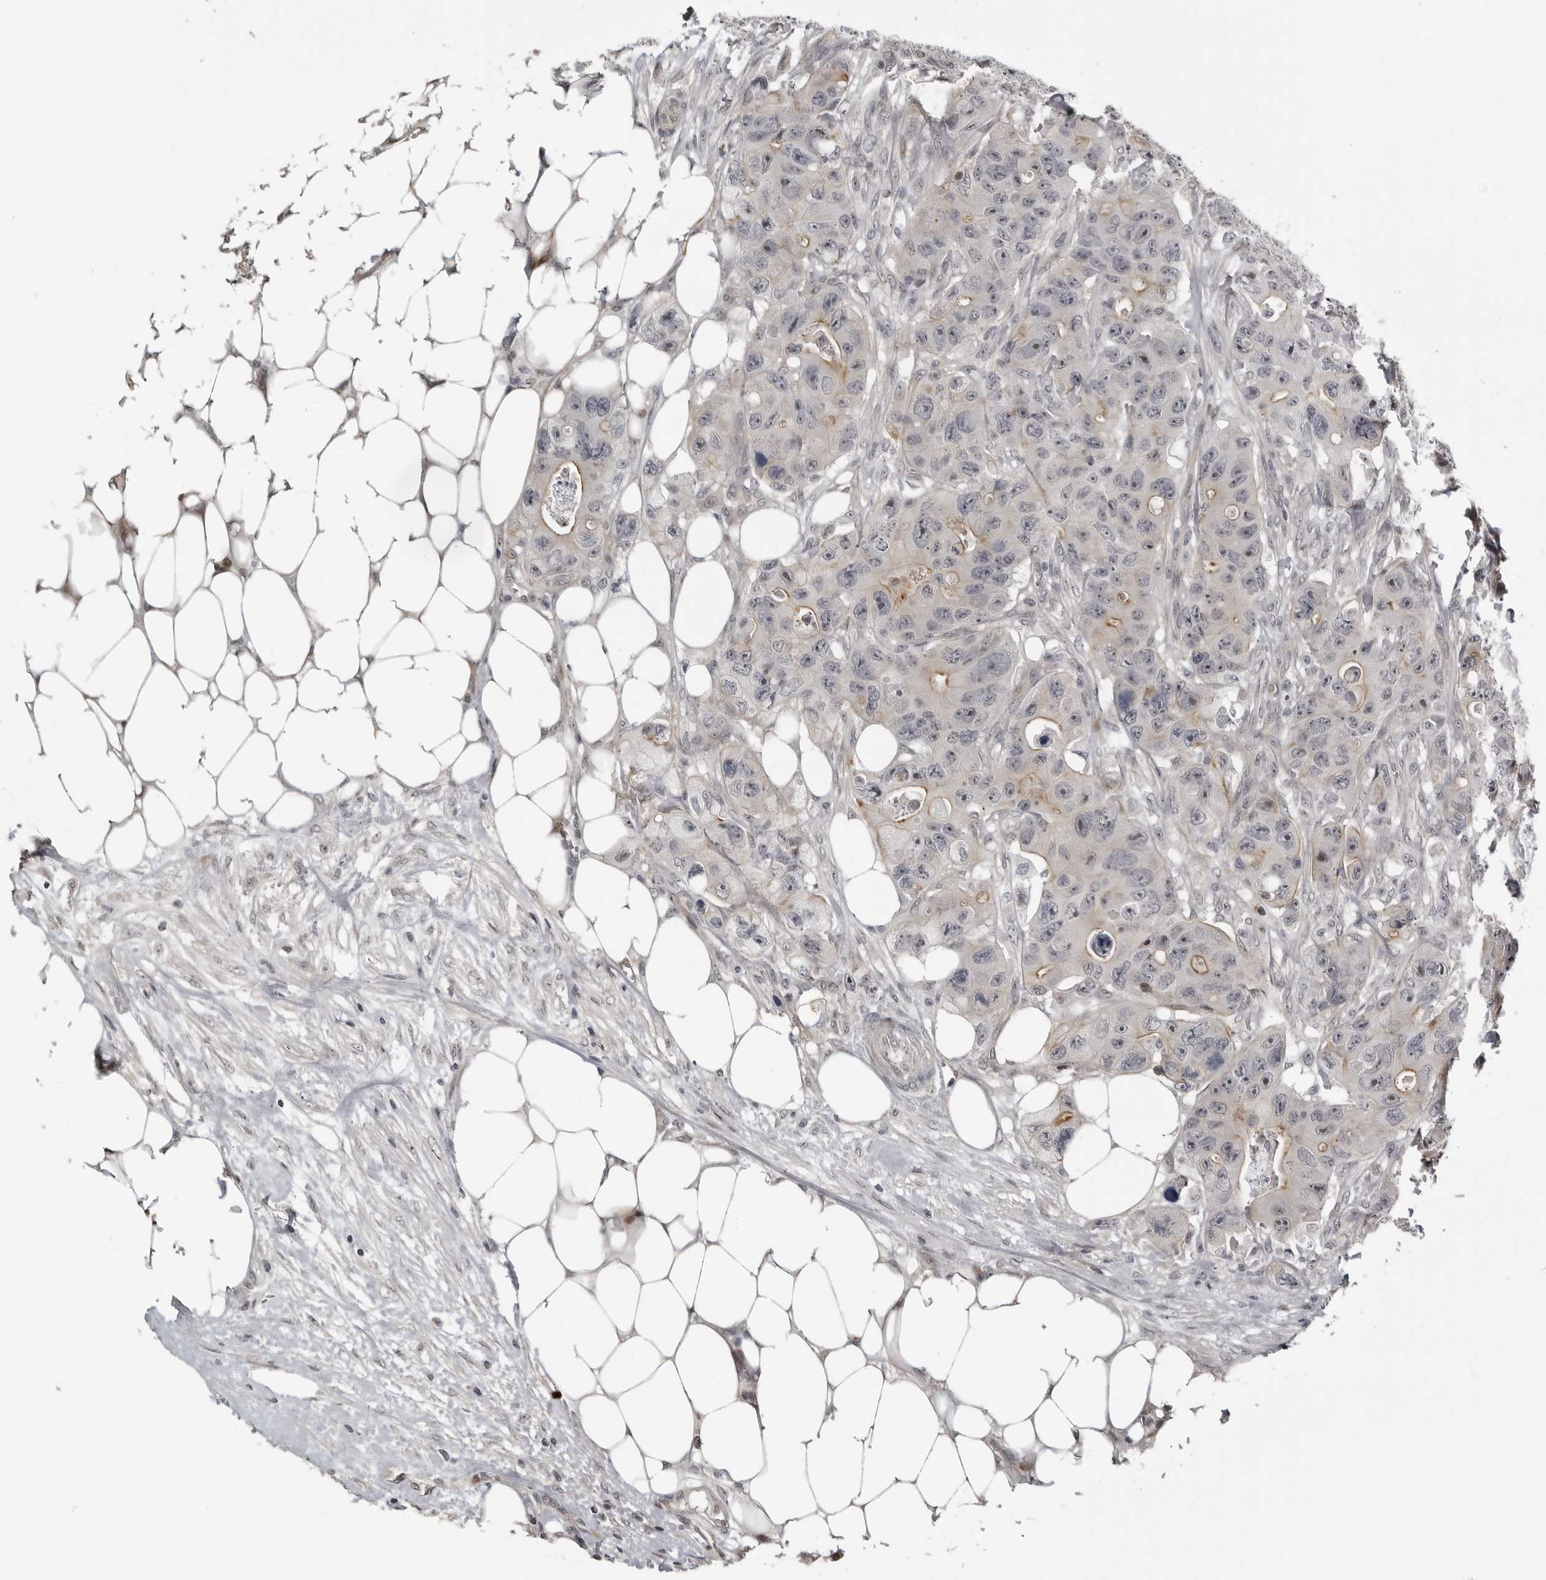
{"staining": {"intensity": "moderate", "quantity": "<25%", "location": "cytoplasmic/membranous"}, "tissue": "colorectal cancer", "cell_type": "Tumor cells", "image_type": "cancer", "snomed": [{"axis": "morphology", "description": "Adenocarcinoma, NOS"}, {"axis": "topography", "description": "Colon"}], "caption": "DAB (3,3'-diaminobenzidine) immunohistochemical staining of human colorectal adenocarcinoma displays moderate cytoplasmic/membranous protein positivity in approximately <25% of tumor cells.", "gene": "PRRX2", "patient": {"sex": "female", "age": 46}}